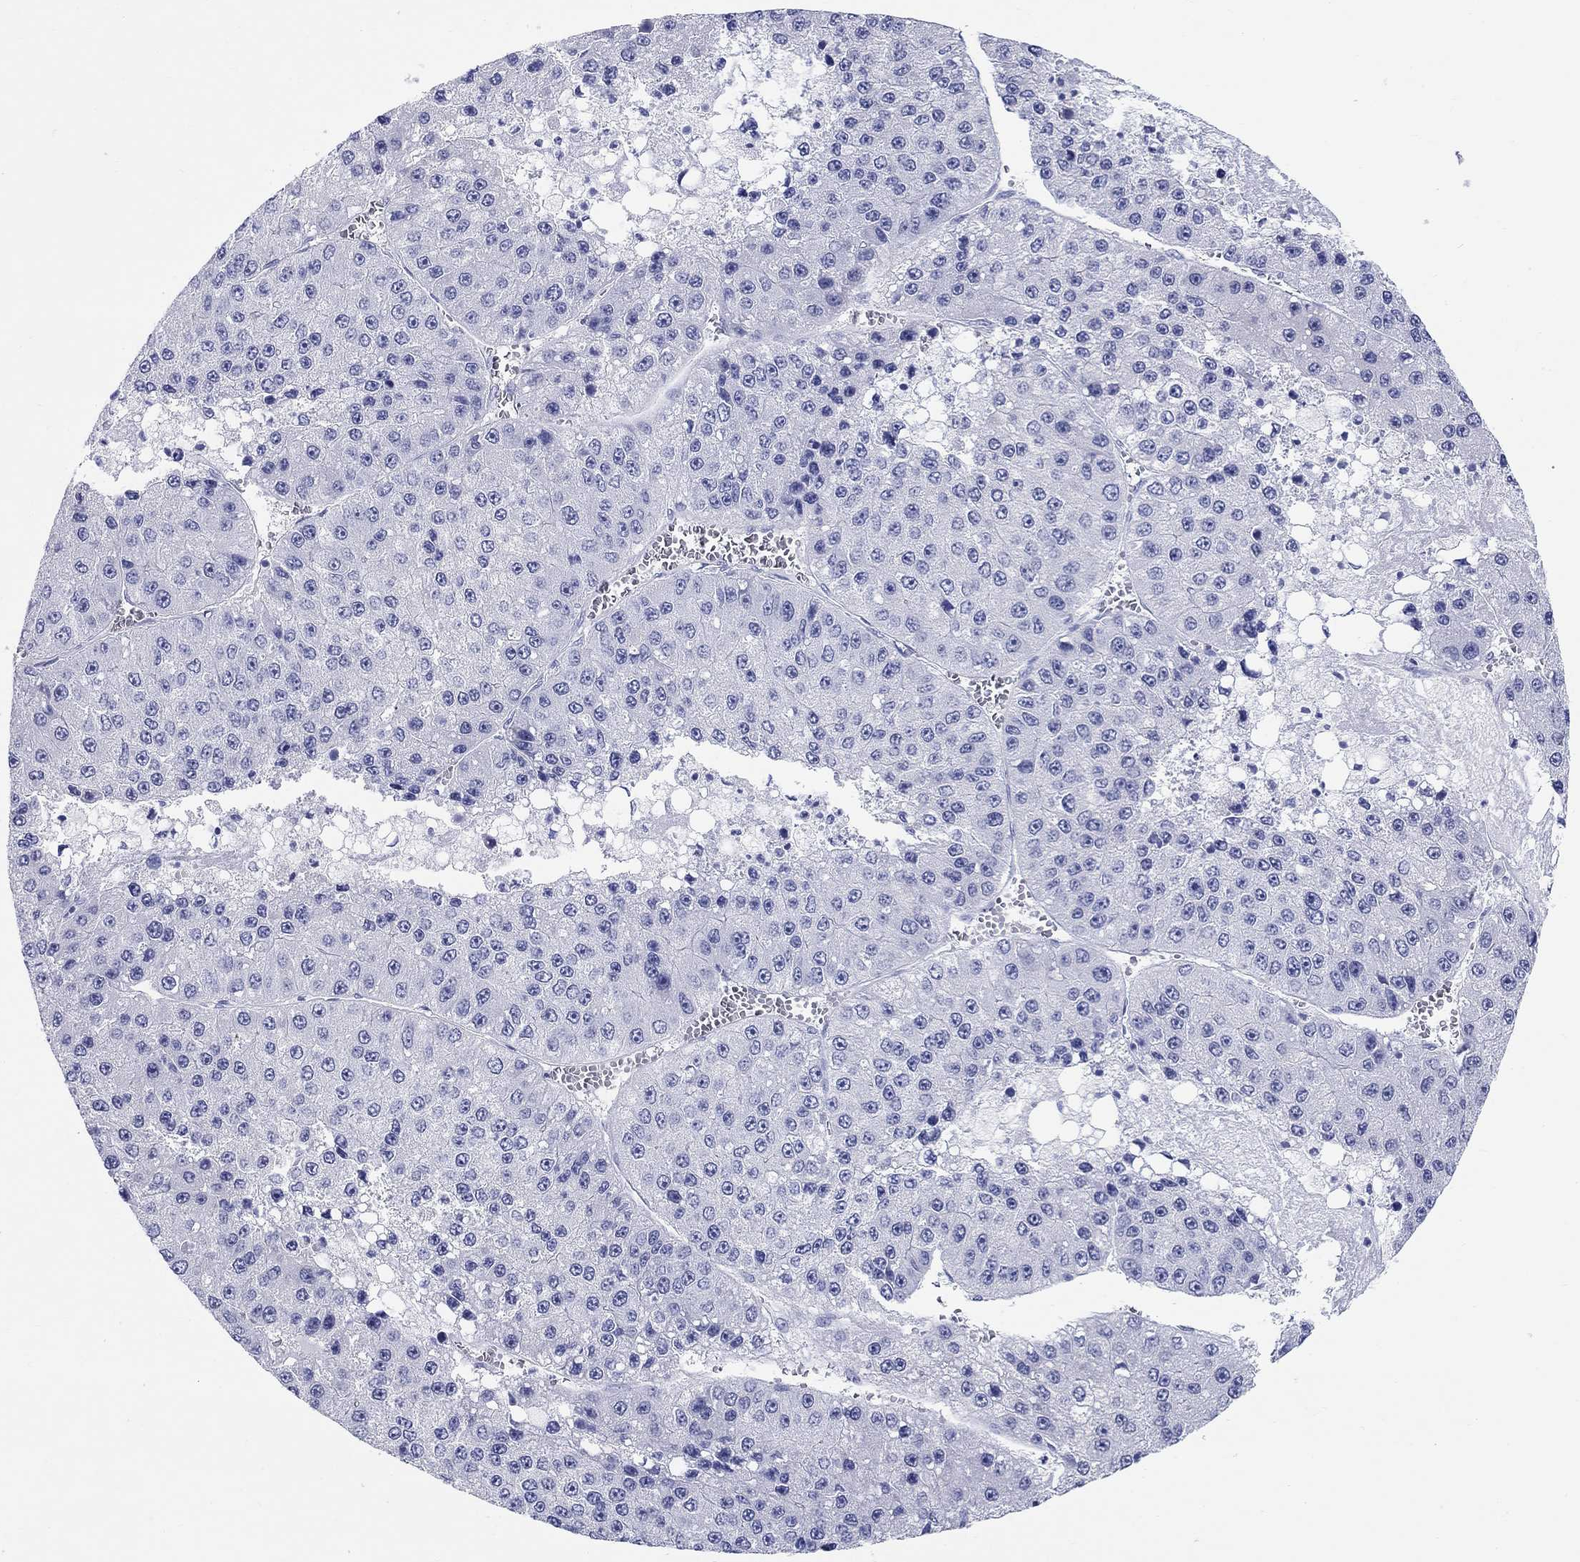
{"staining": {"intensity": "negative", "quantity": "none", "location": "none"}, "tissue": "liver cancer", "cell_type": "Tumor cells", "image_type": "cancer", "snomed": [{"axis": "morphology", "description": "Carcinoma, Hepatocellular, NOS"}, {"axis": "topography", "description": "Liver"}], "caption": "Tumor cells show no significant positivity in liver cancer (hepatocellular carcinoma).", "gene": "LAMP5", "patient": {"sex": "female", "age": 73}}